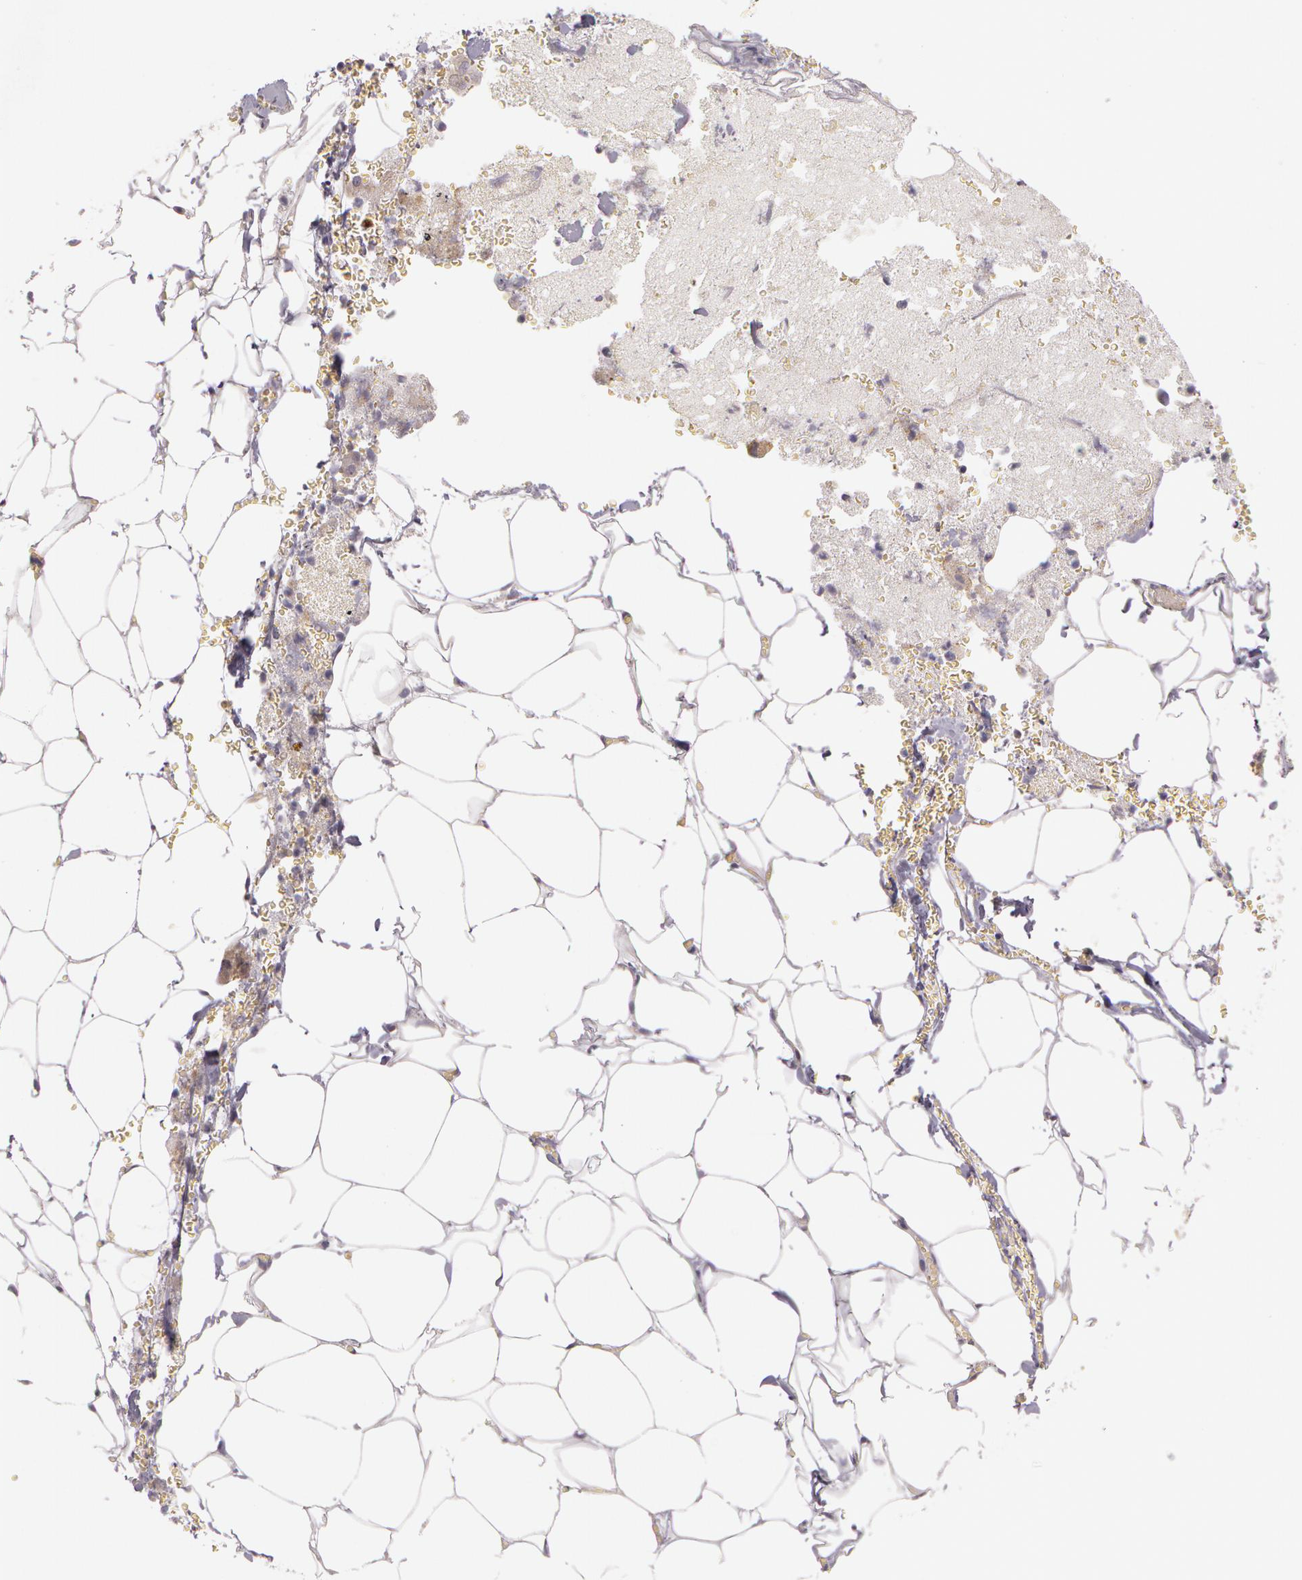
{"staining": {"intensity": "moderate", "quantity": "25%-75%", "location": "cytoplasmic/membranous"}, "tissue": "adrenal gland", "cell_type": "Glandular cells", "image_type": "normal", "snomed": [{"axis": "morphology", "description": "Normal tissue, NOS"}, {"axis": "topography", "description": "Adrenal gland"}], "caption": "Glandular cells reveal medium levels of moderate cytoplasmic/membranous expression in about 25%-75% of cells in benign human adrenal gland. (DAB IHC, brown staining for protein, blue staining for nuclei).", "gene": "APP", "patient": {"sex": "female", "age": 71}}